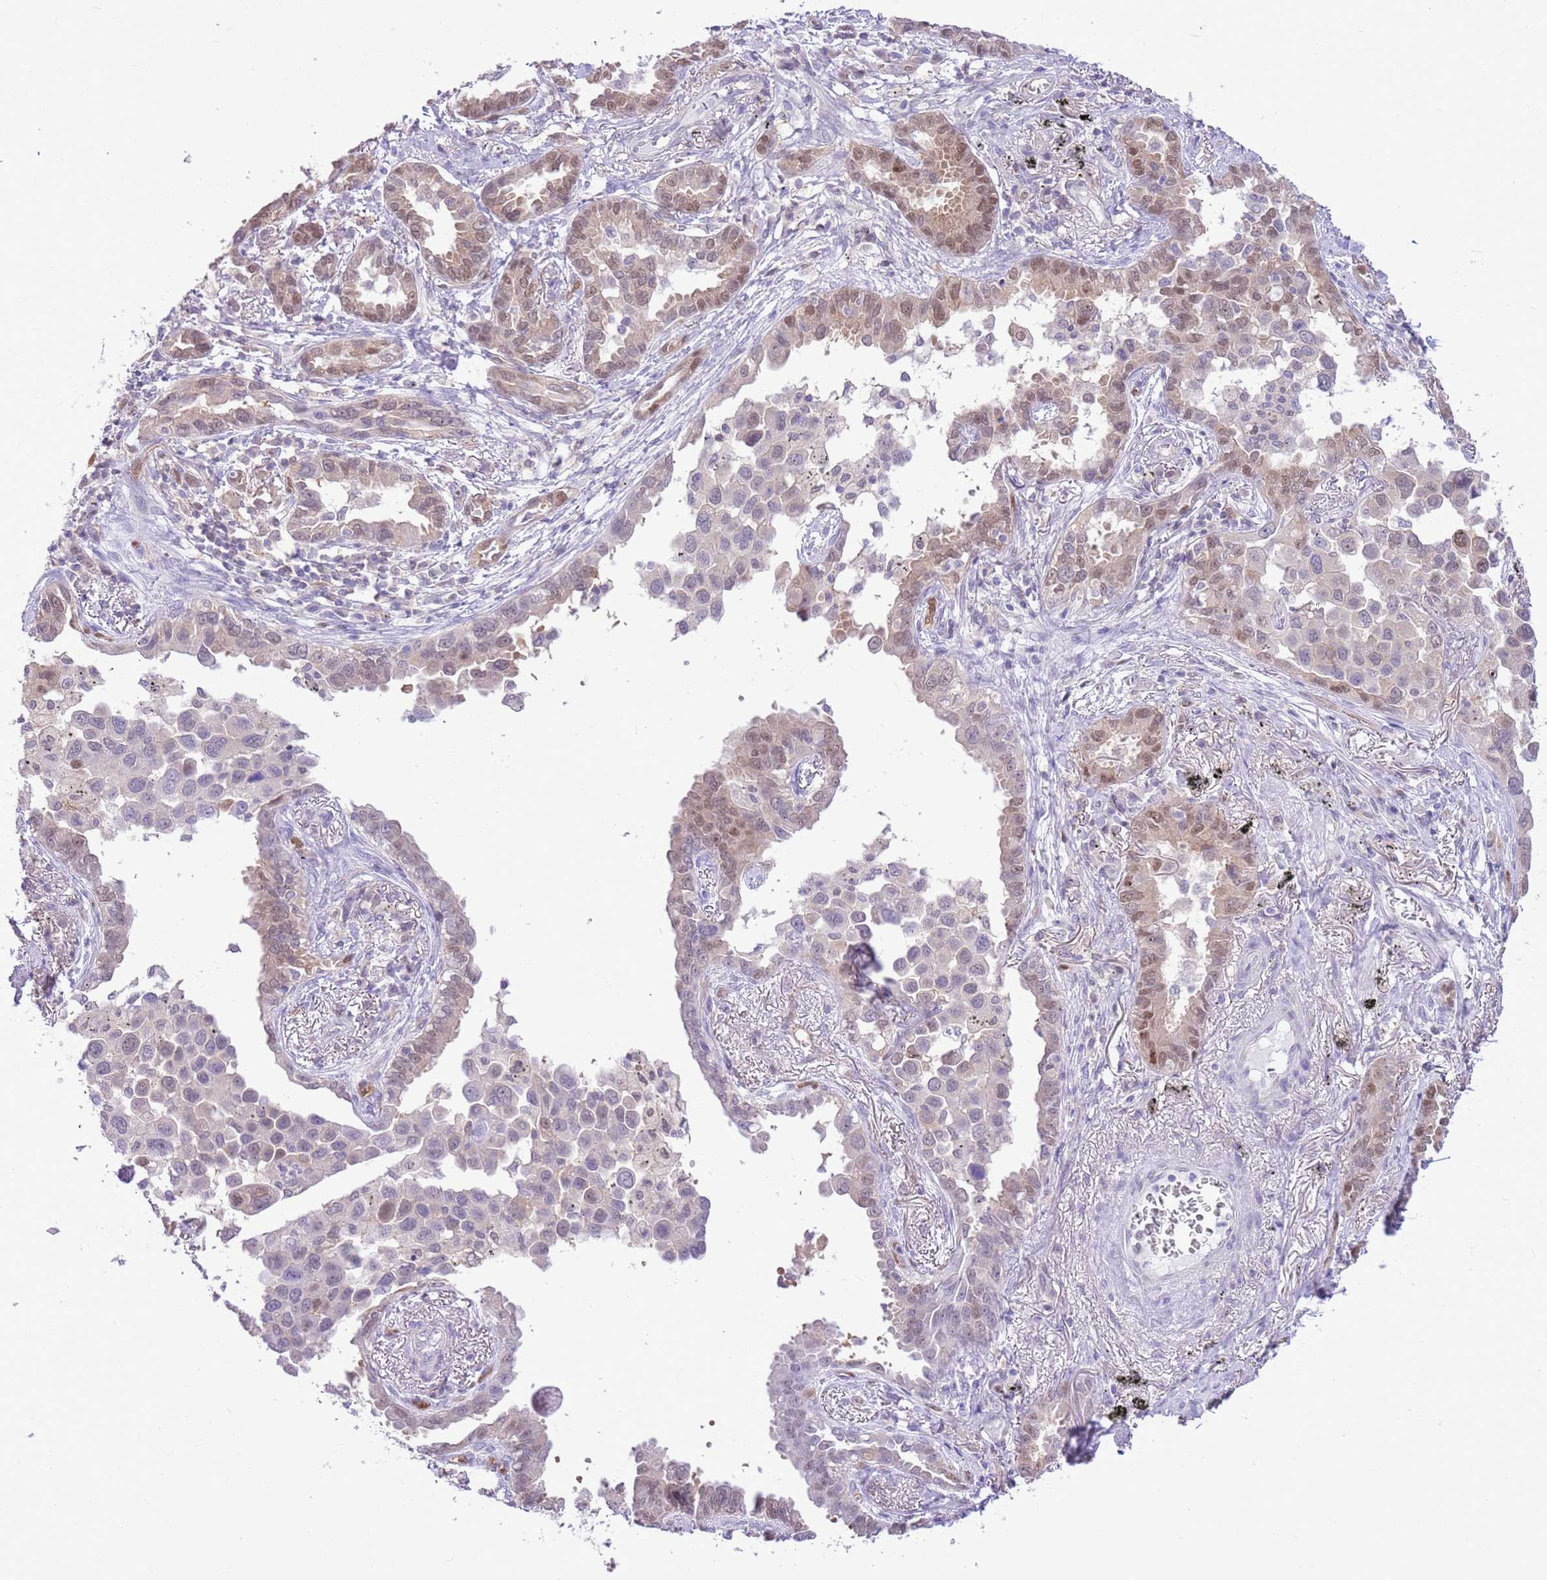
{"staining": {"intensity": "weak", "quantity": "25%-75%", "location": "nuclear"}, "tissue": "lung cancer", "cell_type": "Tumor cells", "image_type": "cancer", "snomed": [{"axis": "morphology", "description": "Adenocarcinoma, NOS"}, {"axis": "topography", "description": "Lung"}], "caption": "Adenocarcinoma (lung) stained for a protein (brown) demonstrates weak nuclear positive expression in about 25%-75% of tumor cells.", "gene": "DDI2", "patient": {"sex": "male", "age": 67}}